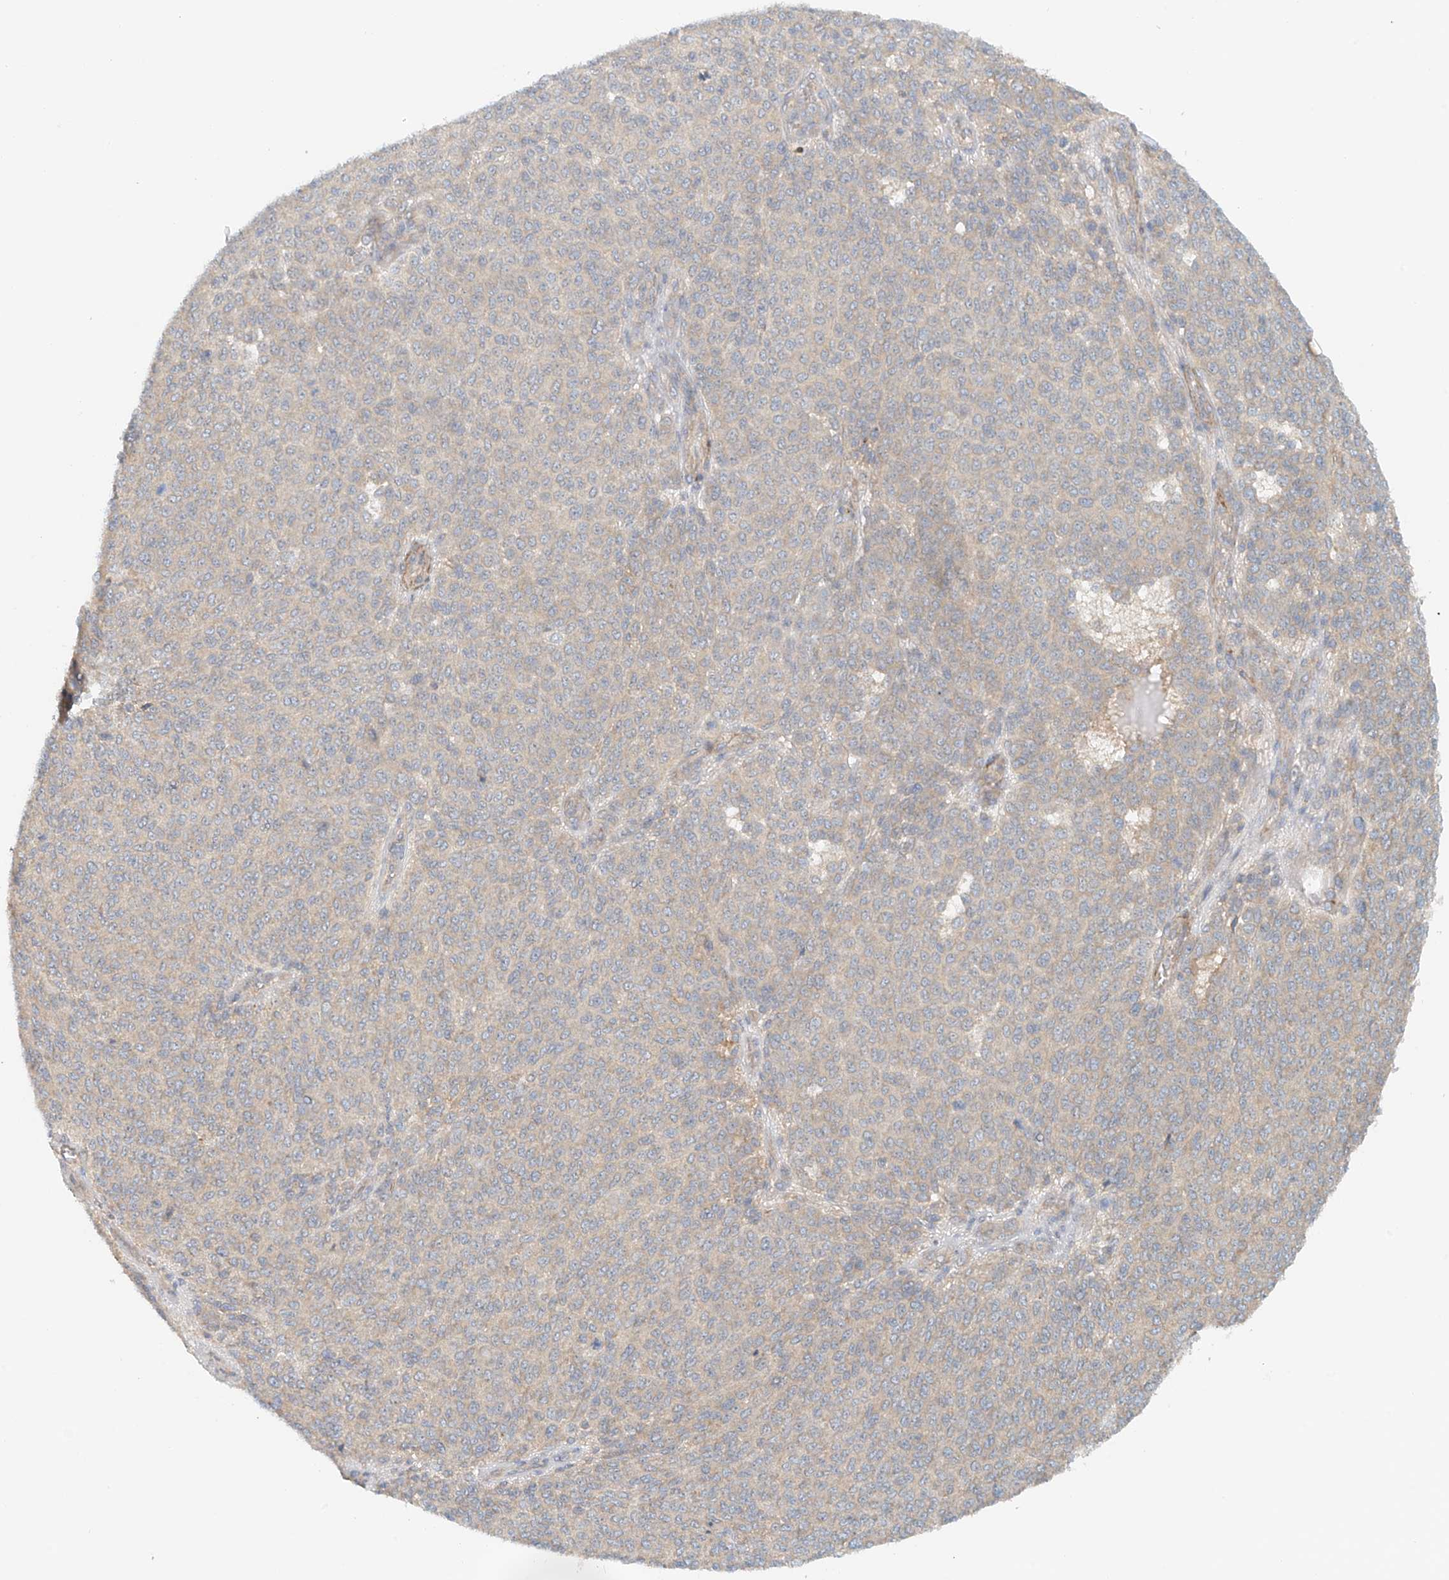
{"staining": {"intensity": "weak", "quantity": "25%-75%", "location": "cytoplasmic/membranous"}, "tissue": "melanoma", "cell_type": "Tumor cells", "image_type": "cancer", "snomed": [{"axis": "morphology", "description": "Malignant melanoma, NOS"}, {"axis": "topography", "description": "Skin"}], "caption": "Immunohistochemistry (IHC) of human melanoma demonstrates low levels of weak cytoplasmic/membranous positivity in about 25%-75% of tumor cells. (Stains: DAB (3,3'-diaminobenzidine) in brown, nuclei in blue, Microscopy: brightfield microscopy at high magnification).", "gene": "LYRM9", "patient": {"sex": "male", "age": 49}}